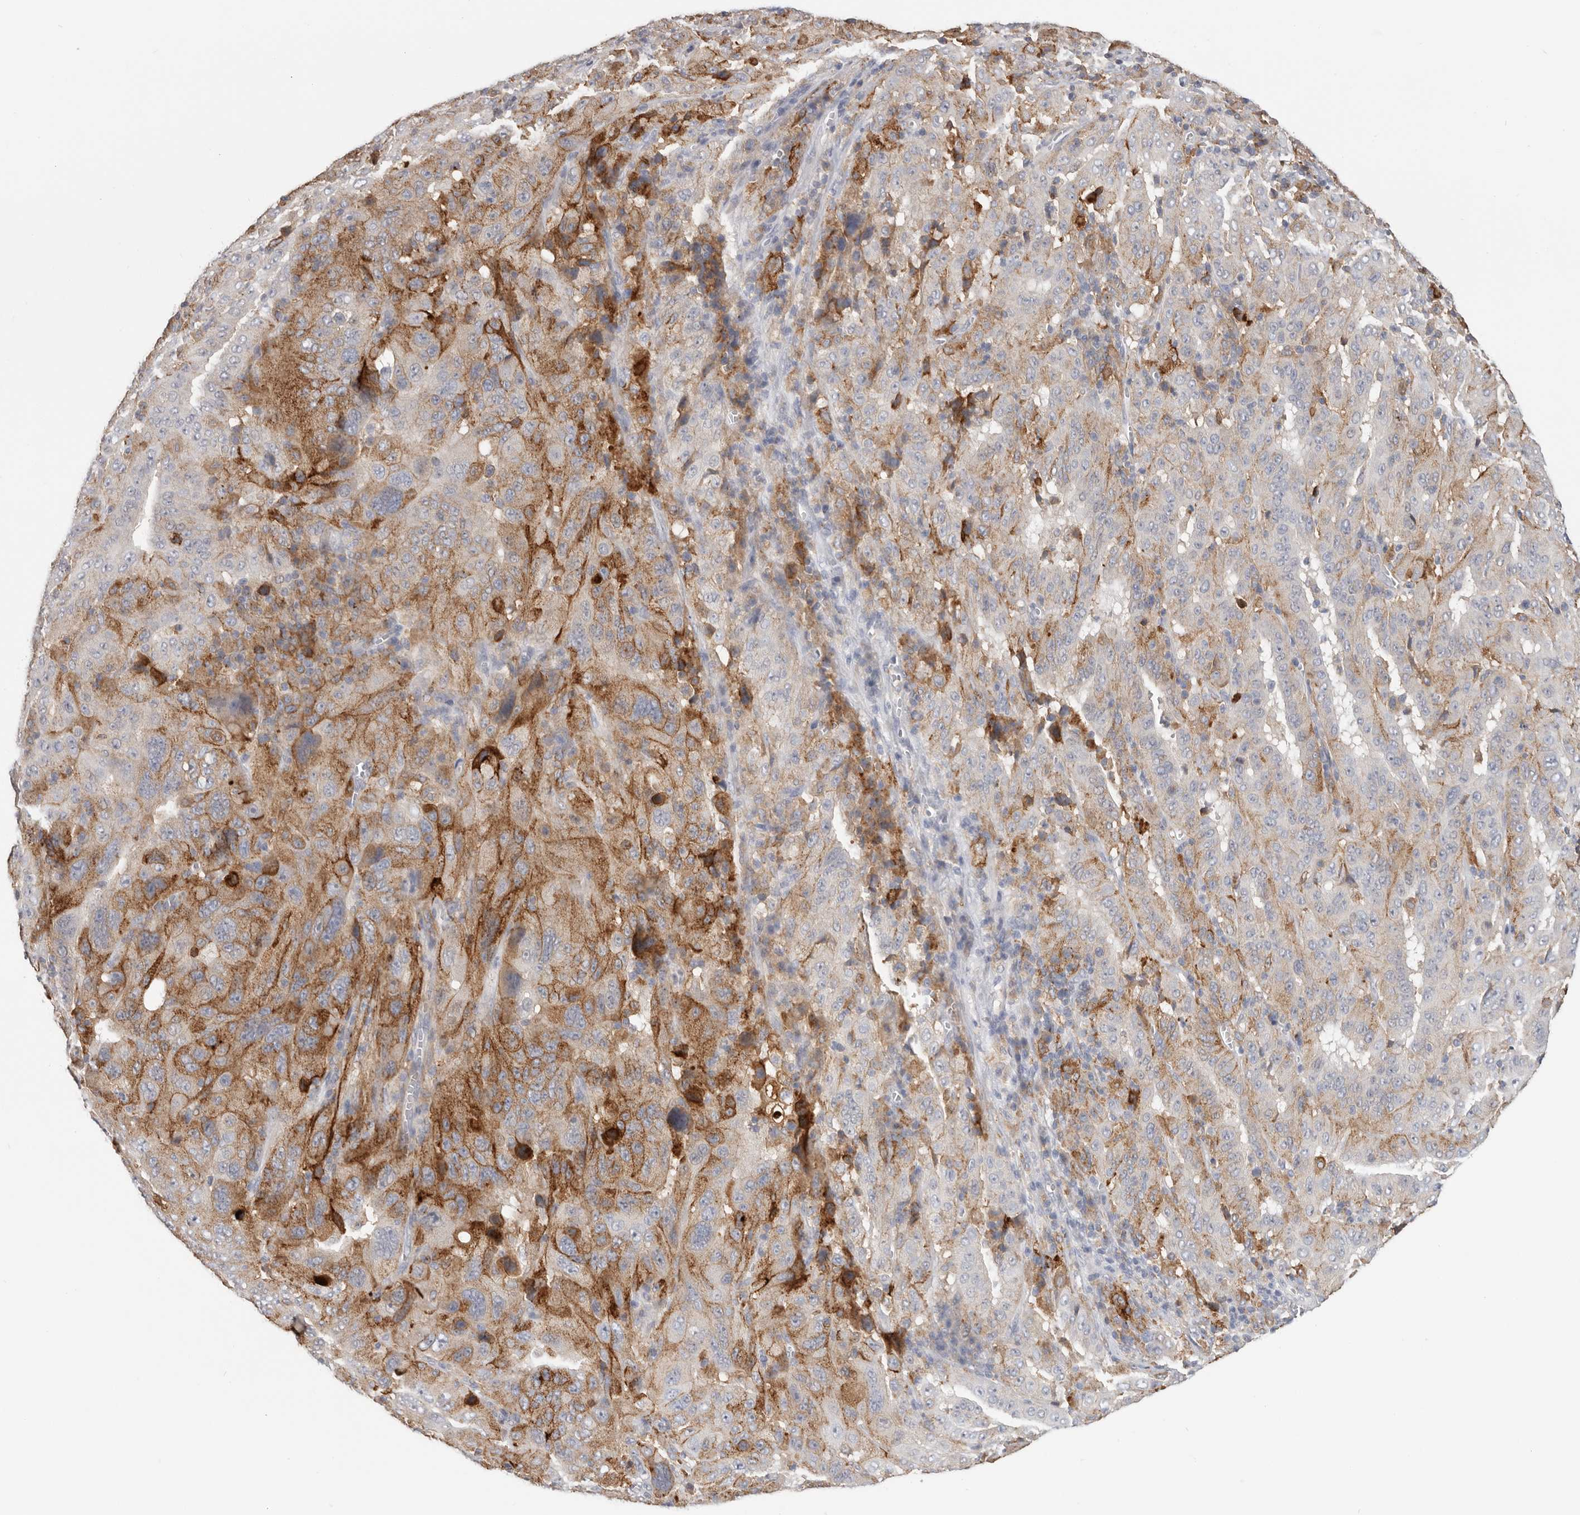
{"staining": {"intensity": "moderate", "quantity": ">75%", "location": "cytoplasmic/membranous"}, "tissue": "pancreatic cancer", "cell_type": "Tumor cells", "image_type": "cancer", "snomed": [{"axis": "morphology", "description": "Adenocarcinoma, NOS"}, {"axis": "topography", "description": "Pancreas"}], "caption": "IHC of human pancreatic cancer (adenocarcinoma) reveals medium levels of moderate cytoplasmic/membranous staining in approximately >75% of tumor cells.", "gene": "TFRC", "patient": {"sex": "male", "age": 63}}